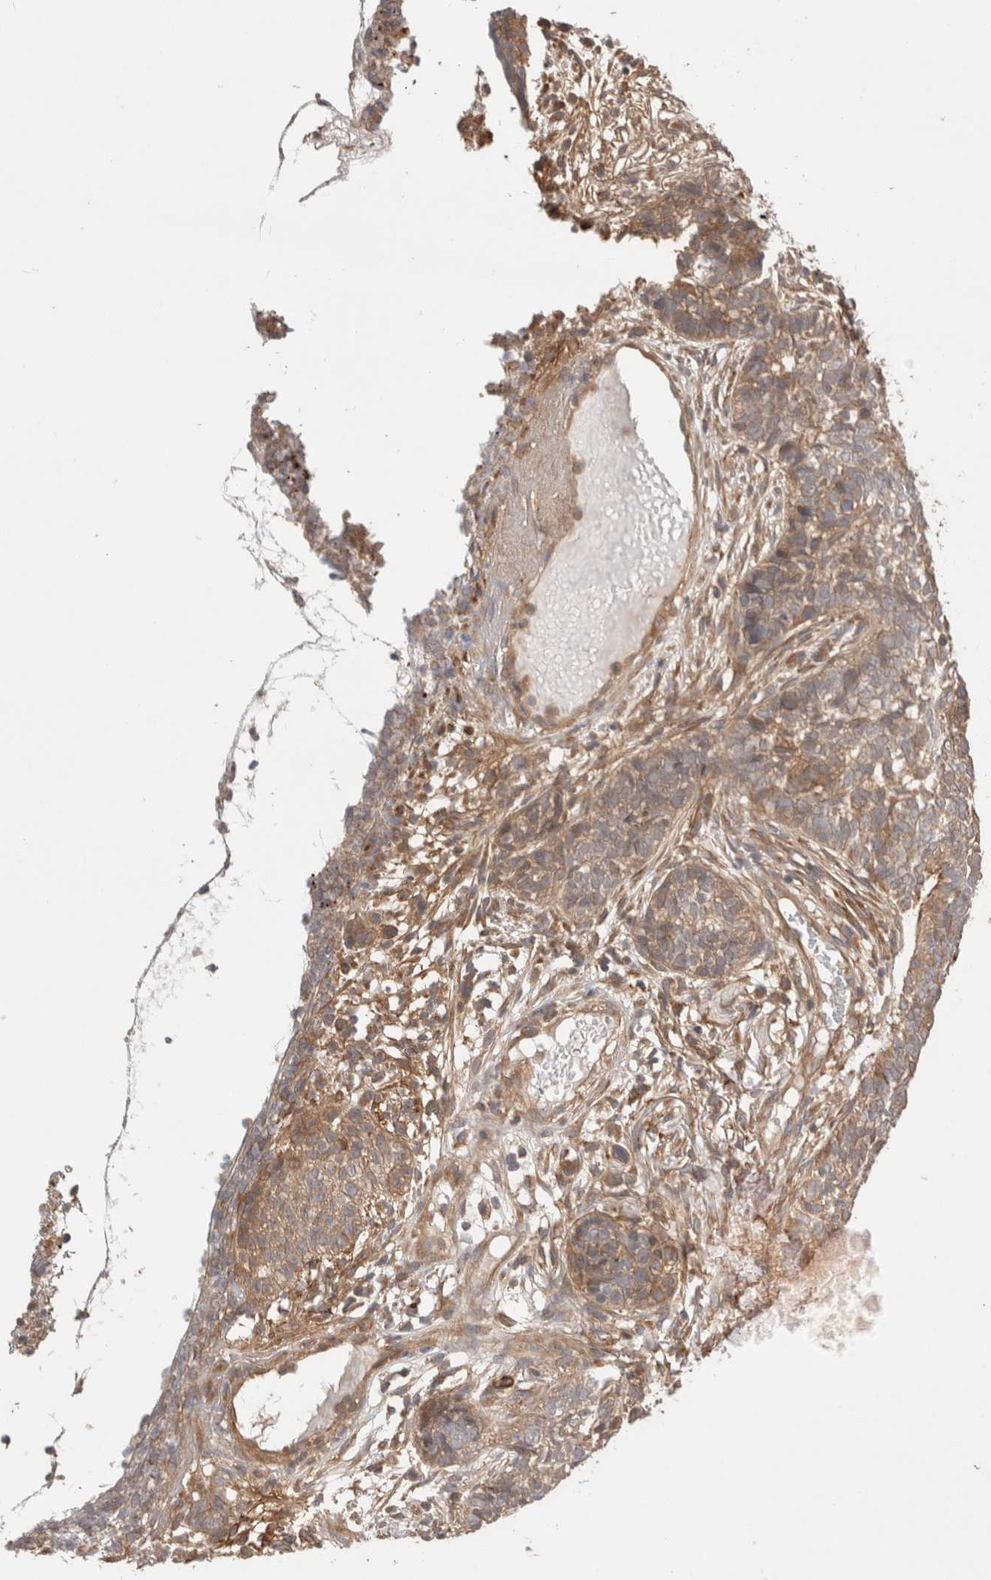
{"staining": {"intensity": "moderate", "quantity": ">75%", "location": "cytoplasmic/membranous"}, "tissue": "skin cancer", "cell_type": "Tumor cells", "image_type": "cancer", "snomed": [{"axis": "morphology", "description": "Basal cell carcinoma"}, {"axis": "topography", "description": "Skin"}], "caption": "Human skin basal cell carcinoma stained with a brown dye shows moderate cytoplasmic/membranous positive staining in approximately >75% of tumor cells.", "gene": "VPS28", "patient": {"sex": "male", "age": 85}}